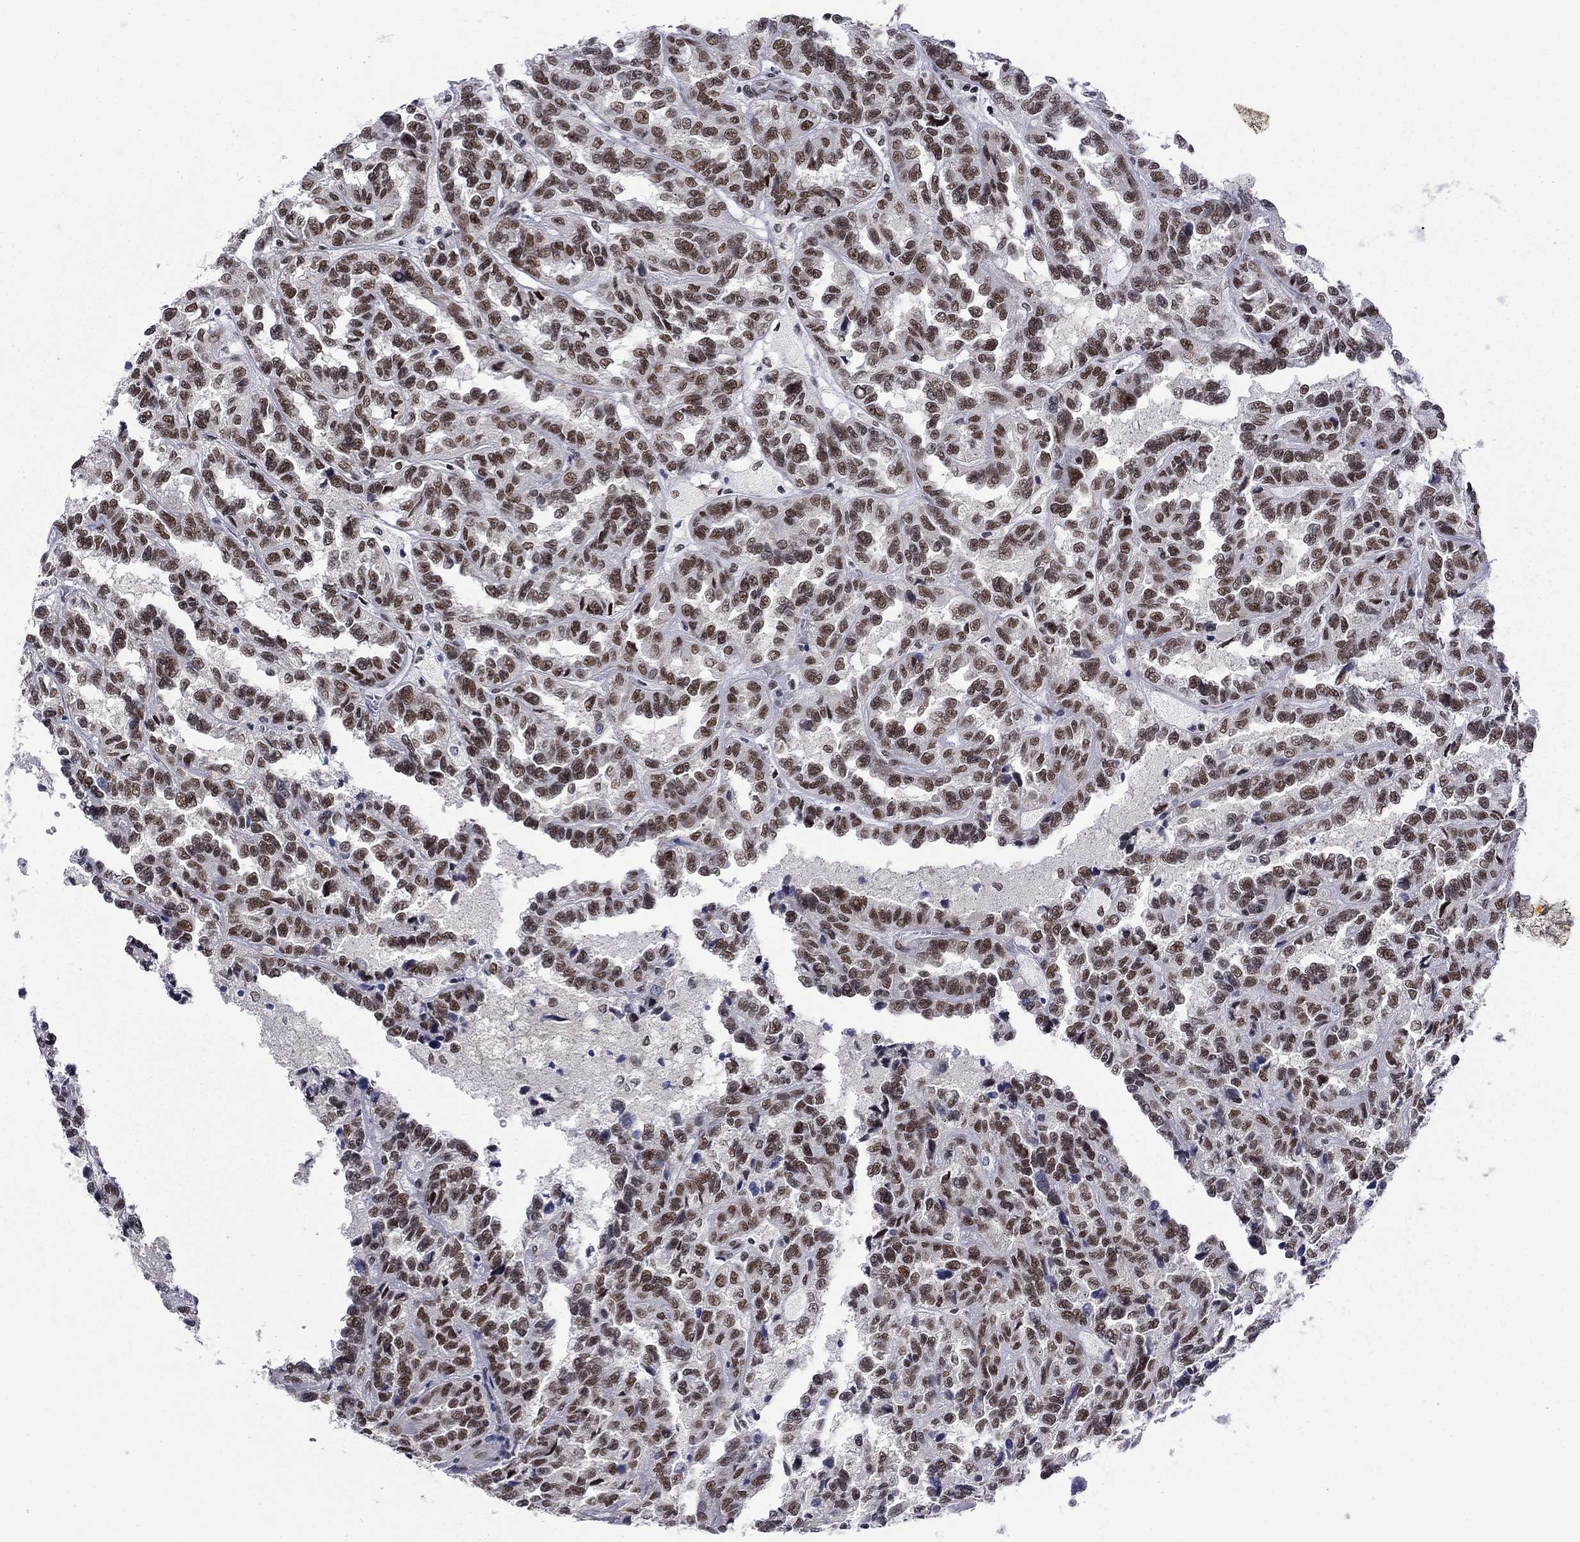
{"staining": {"intensity": "moderate", "quantity": ">75%", "location": "nuclear"}, "tissue": "renal cancer", "cell_type": "Tumor cells", "image_type": "cancer", "snomed": [{"axis": "morphology", "description": "Adenocarcinoma, NOS"}, {"axis": "topography", "description": "Kidney"}], "caption": "Protein expression analysis of human renal adenocarcinoma reveals moderate nuclear positivity in about >75% of tumor cells. (Brightfield microscopy of DAB IHC at high magnification).", "gene": "ETV5", "patient": {"sex": "male", "age": 79}}